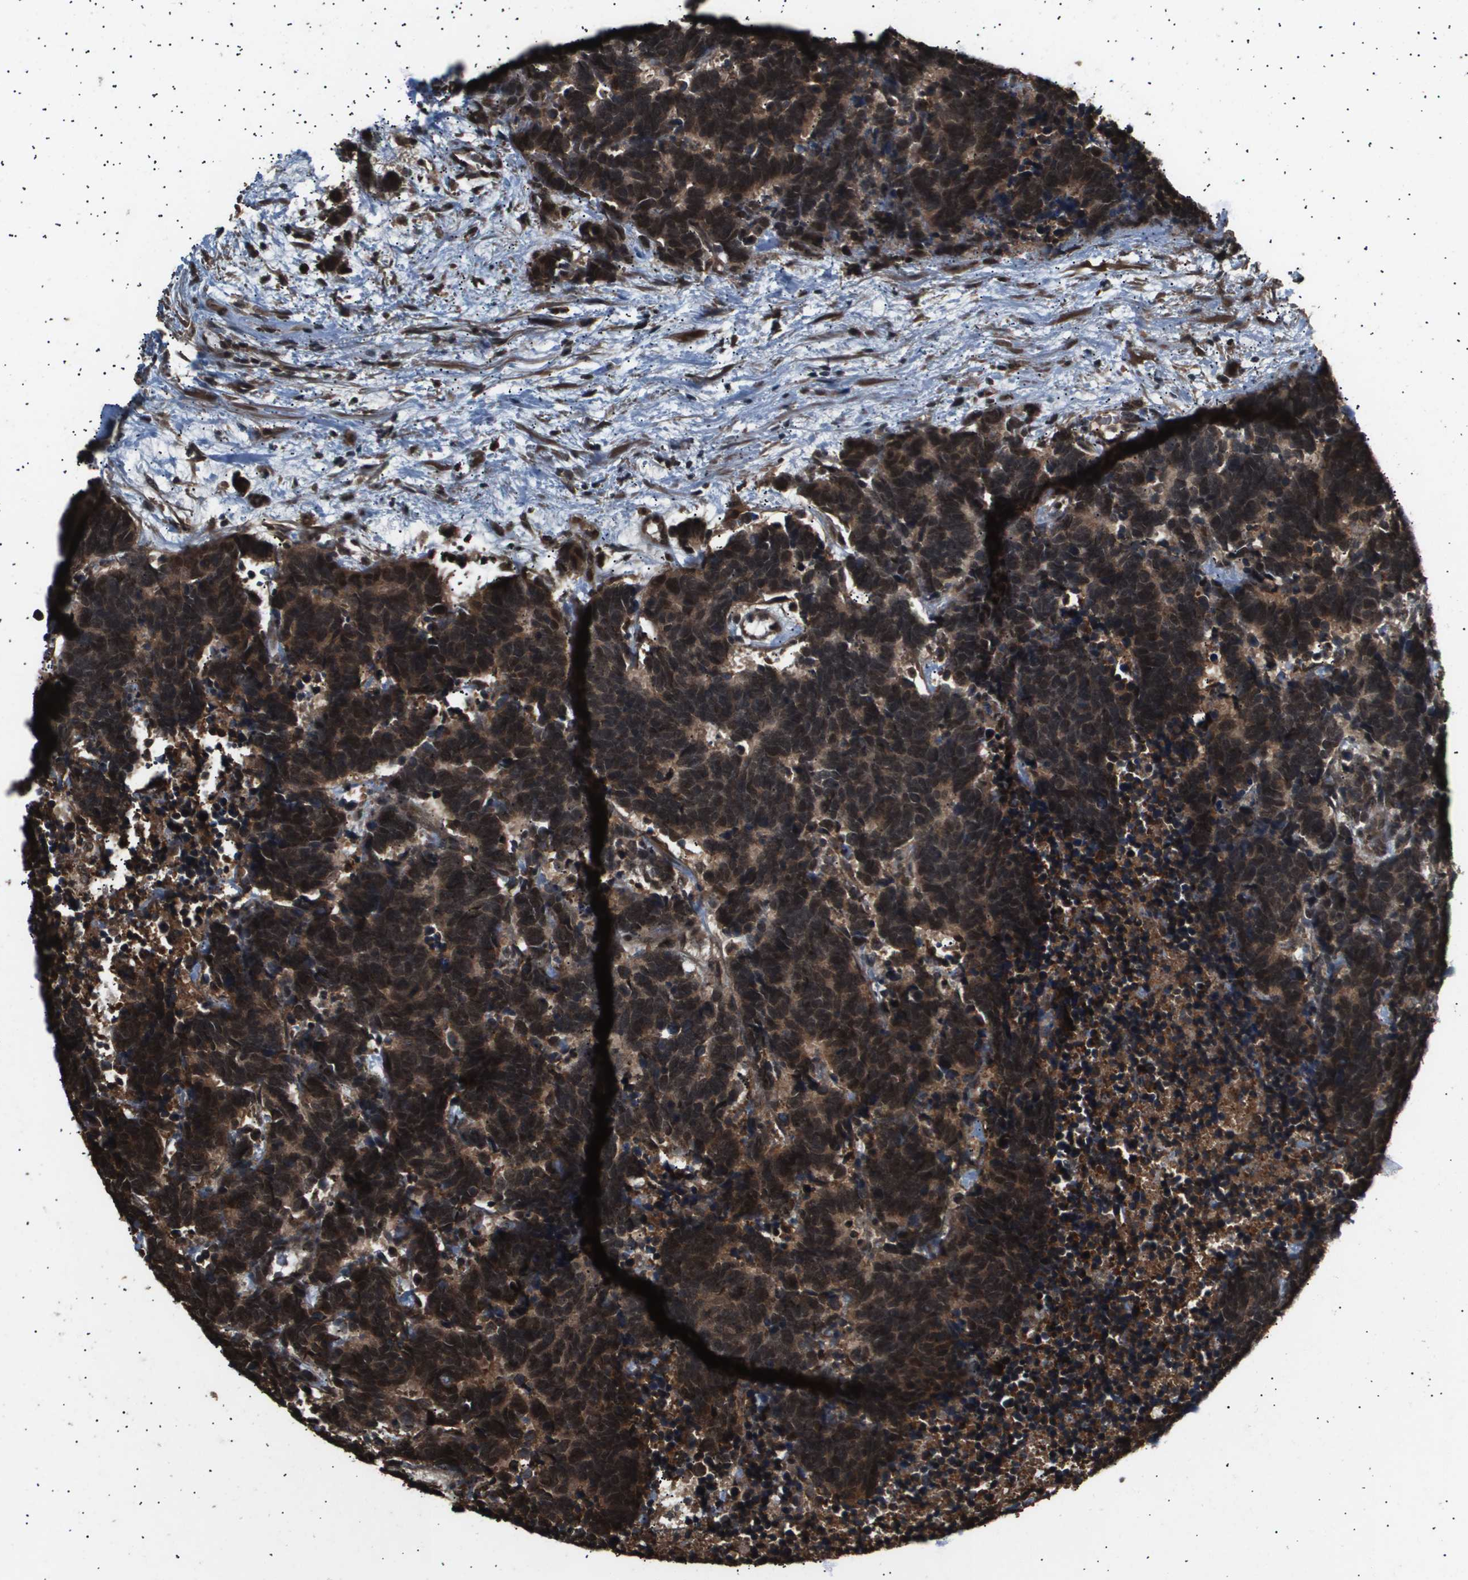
{"staining": {"intensity": "strong", "quantity": ">75%", "location": "cytoplasmic/membranous,nuclear"}, "tissue": "carcinoid", "cell_type": "Tumor cells", "image_type": "cancer", "snomed": [{"axis": "morphology", "description": "Carcinoma, NOS"}, {"axis": "morphology", "description": "Carcinoid, malignant, NOS"}, {"axis": "topography", "description": "Urinary bladder"}], "caption": "A brown stain shows strong cytoplasmic/membranous and nuclear positivity of a protein in human carcinoid tumor cells.", "gene": "ING1", "patient": {"sex": "male", "age": 57}}